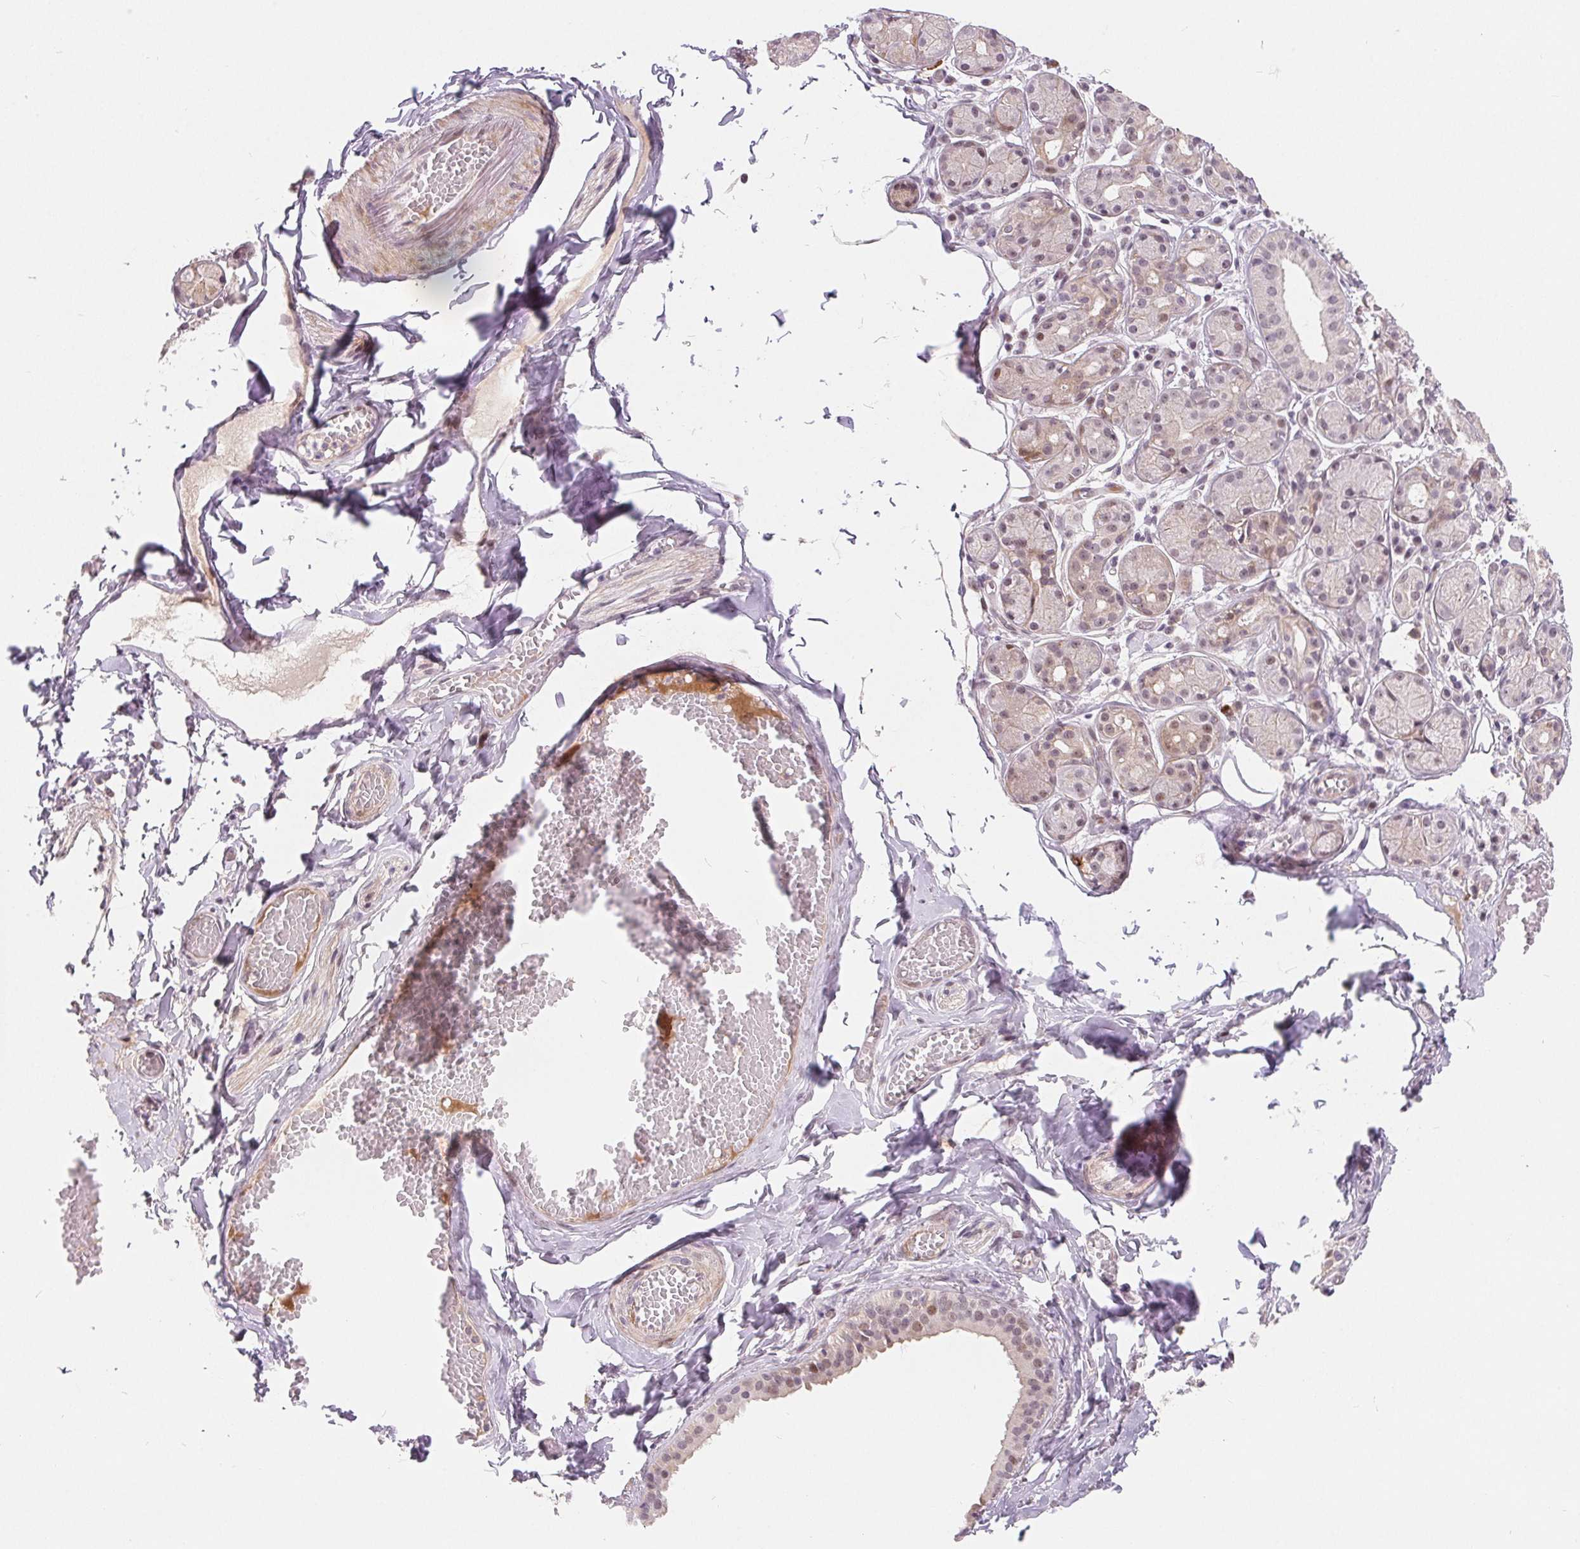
{"staining": {"intensity": "moderate", "quantity": "<25%", "location": "nuclear"}, "tissue": "salivary gland", "cell_type": "Glandular cells", "image_type": "normal", "snomed": [{"axis": "morphology", "description": "Normal tissue, NOS"}, {"axis": "topography", "description": "Salivary gland"}, {"axis": "topography", "description": "Peripheral nerve tissue"}], "caption": "Immunohistochemical staining of unremarkable human salivary gland shows moderate nuclear protein expression in about <25% of glandular cells.", "gene": "NRG2", "patient": {"sex": "male", "age": 71}}